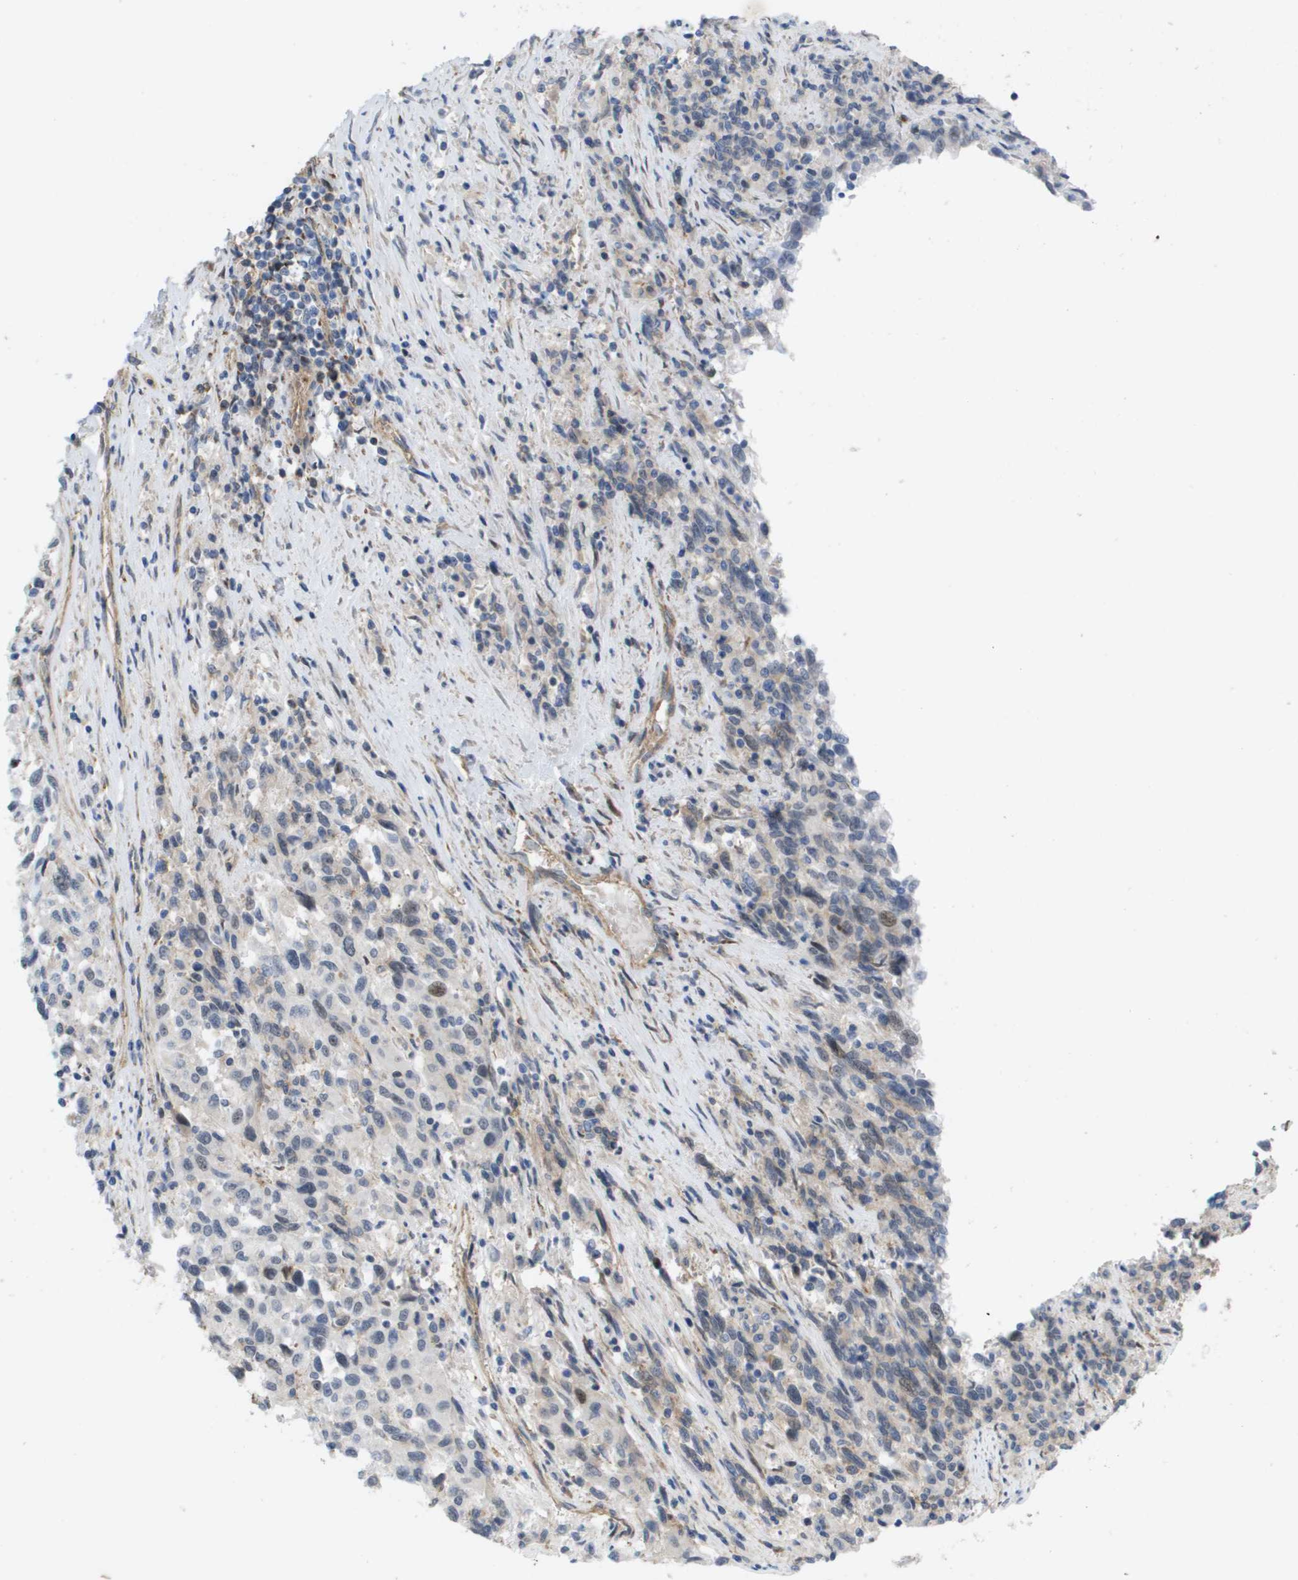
{"staining": {"intensity": "negative", "quantity": "none", "location": "none"}, "tissue": "melanoma", "cell_type": "Tumor cells", "image_type": "cancer", "snomed": [{"axis": "morphology", "description": "Malignant melanoma, Metastatic site"}, {"axis": "topography", "description": "Lymph node"}], "caption": "High magnification brightfield microscopy of melanoma stained with DAB (brown) and counterstained with hematoxylin (blue): tumor cells show no significant positivity.", "gene": "MTARC2", "patient": {"sex": "male", "age": 61}}